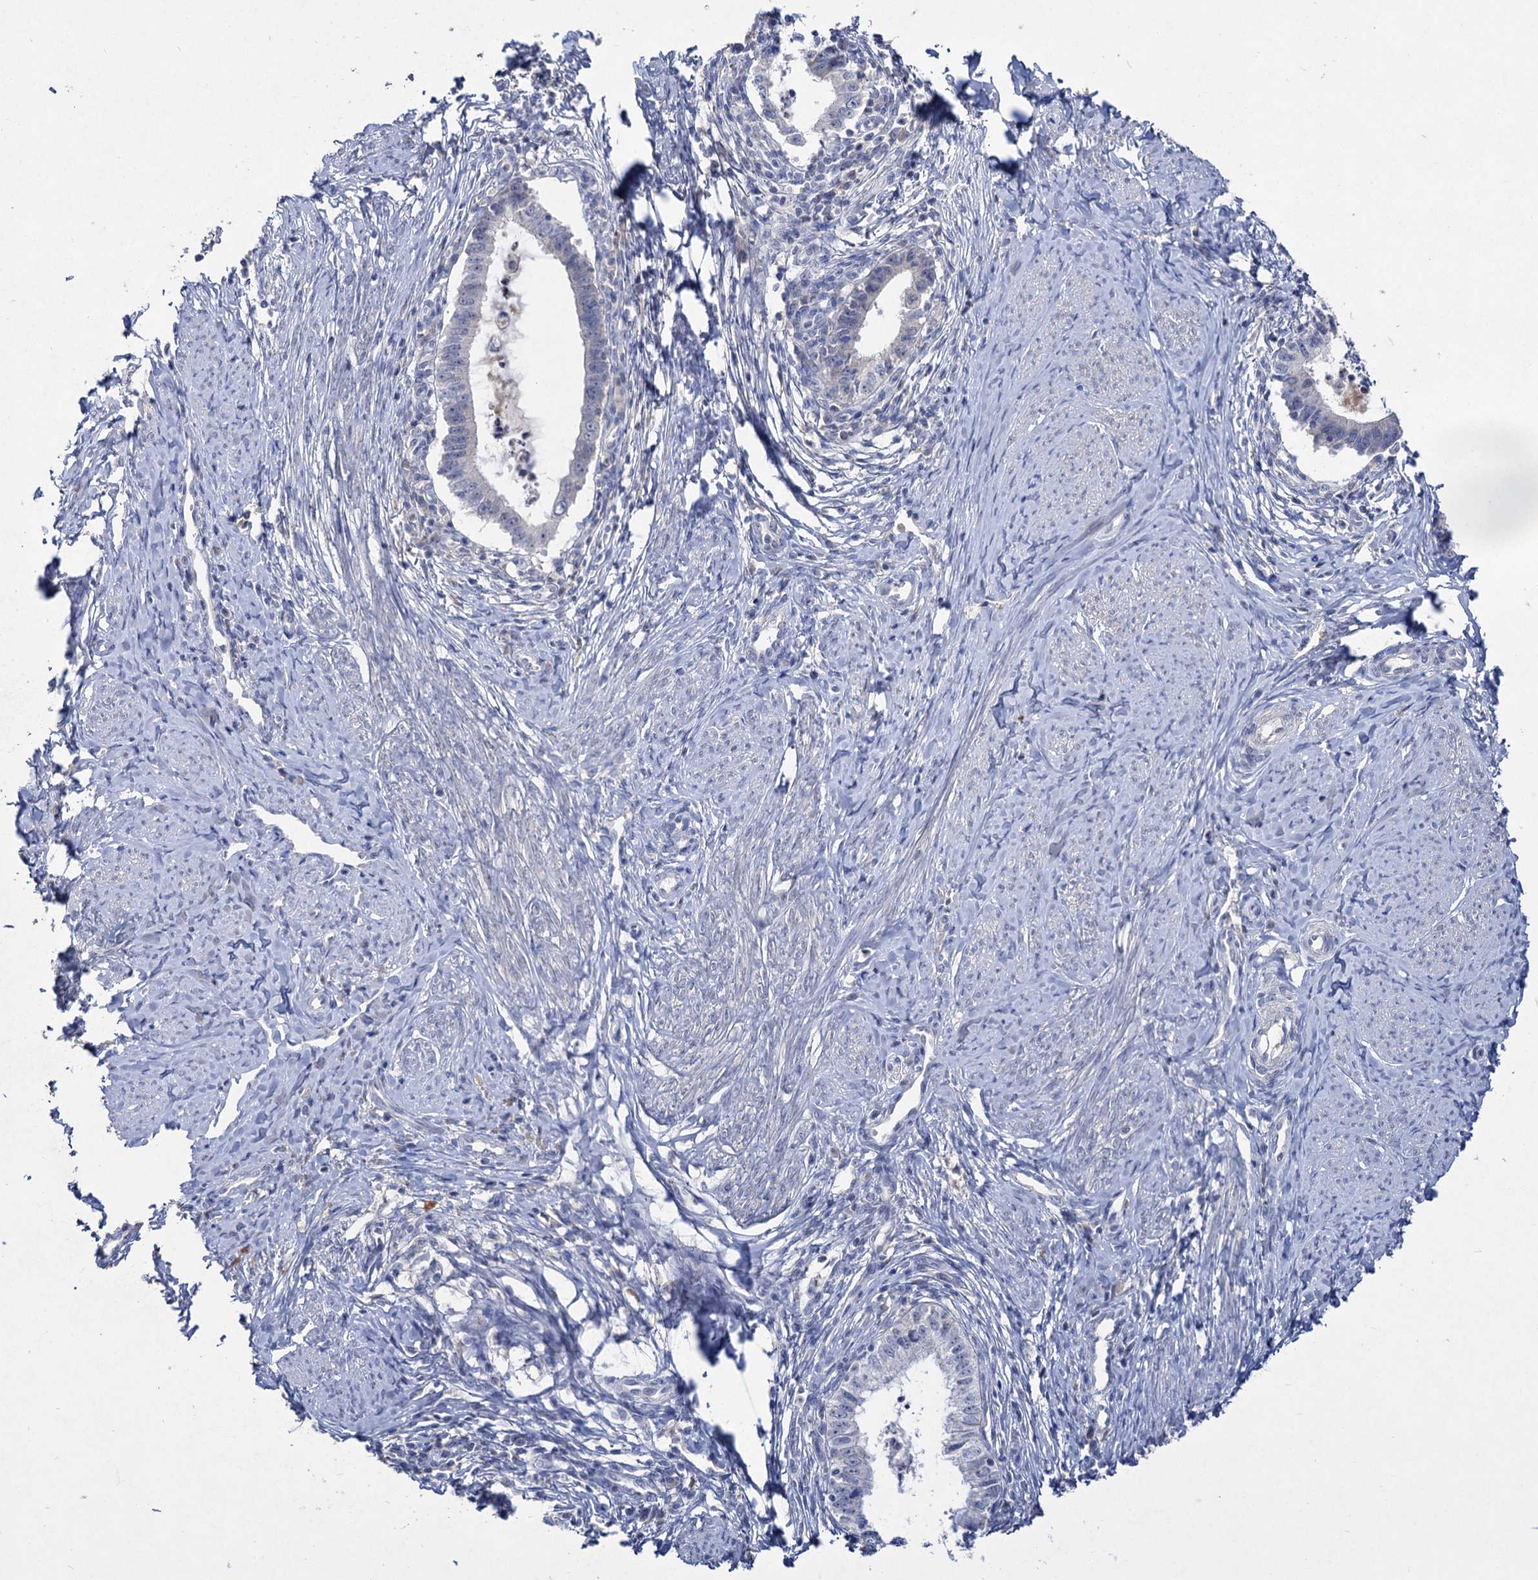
{"staining": {"intensity": "negative", "quantity": "none", "location": "none"}, "tissue": "cervical cancer", "cell_type": "Tumor cells", "image_type": "cancer", "snomed": [{"axis": "morphology", "description": "Adenocarcinoma, NOS"}, {"axis": "topography", "description": "Cervix"}], "caption": "An image of adenocarcinoma (cervical) stained for a protein reveals no brown staining in tumor cells.", "gene": "ATP4A", "patient": {"sex": "female", "age": 36}}